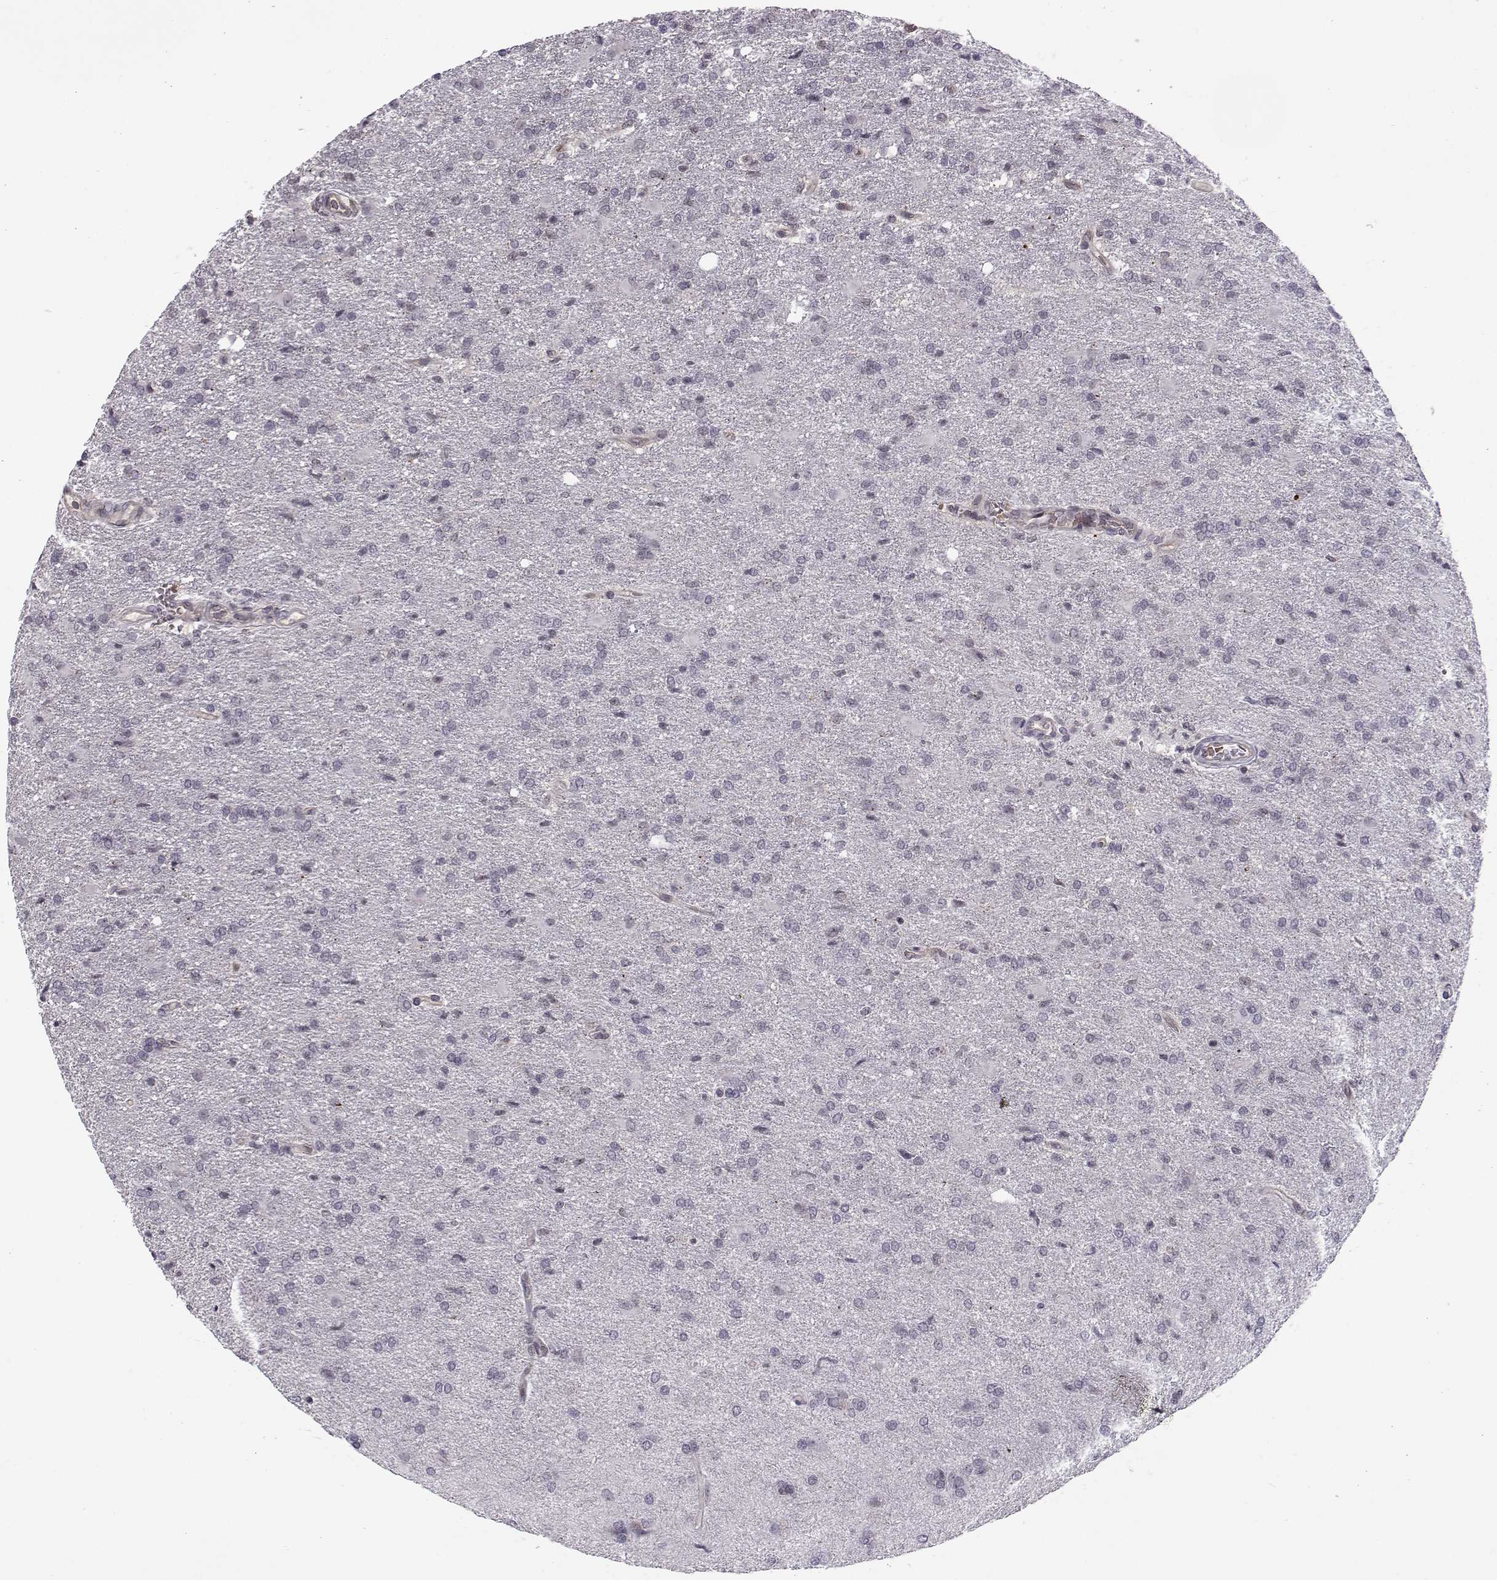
{"staining": {"intensity": "negative", "quantity": "none", "location": "none"}, "tissue": "glioma", "cell_type": "Tumor cells", "image_type": "cancer", "snomed": [{"axis": "morphology", "description": "Glioma, malignant, High grade"}, {"axis": "topography", "description": "Brain"}], "caption": "DAB (3,3'-diaminobenzidine) immunohistochemical staining of human malignant glioma (high-grade) demonstrates no significant staining in tumor cells.", "gene": "KIF13B", "patient": {"sex": "male", "age": 68}}